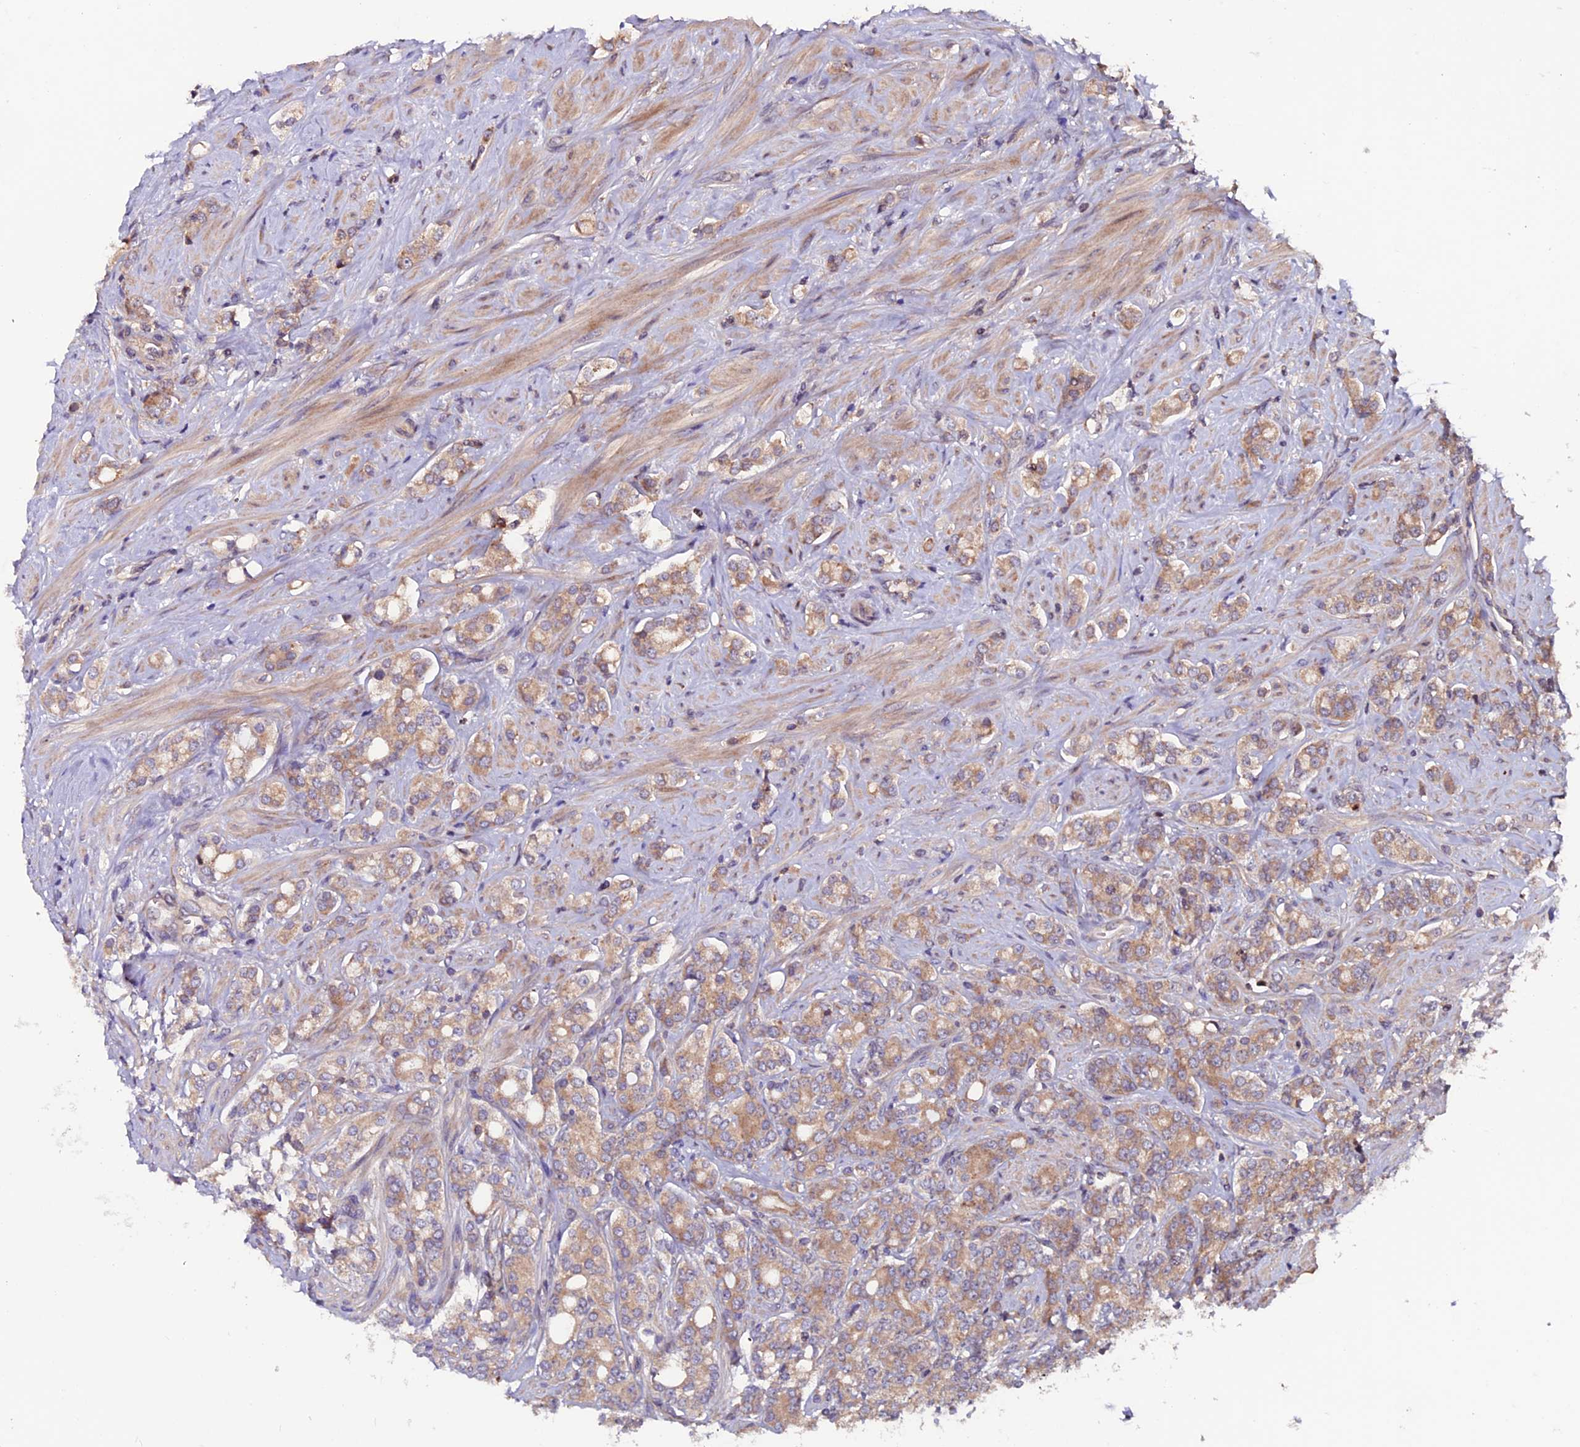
{"staining": {"intensity": "weak", "quantity": ">75%", "location": "cytoplasmic/membranous"}, "tissue": "prostate cancer", "cell_type": "Tumor cells", "image_type": "cancer", "snomed": [{"axis": "morphology", "description": "Adenocarcinoma, High grade"}, {"axis": "topography", "description": "Prostate"}], "caption": "Protein staining by IHC displays weak cytoplasmic/membranous positivity in approximately >75% of tumor cells in adenocarcinoma (high-grade) (prostate). (Stains: DAB in brown, nuclei in blue, Microscopy: brightfield microscopy at high magnification).", "gene": "ZNF598", "patient": {"sex": "male", "age": 62}}